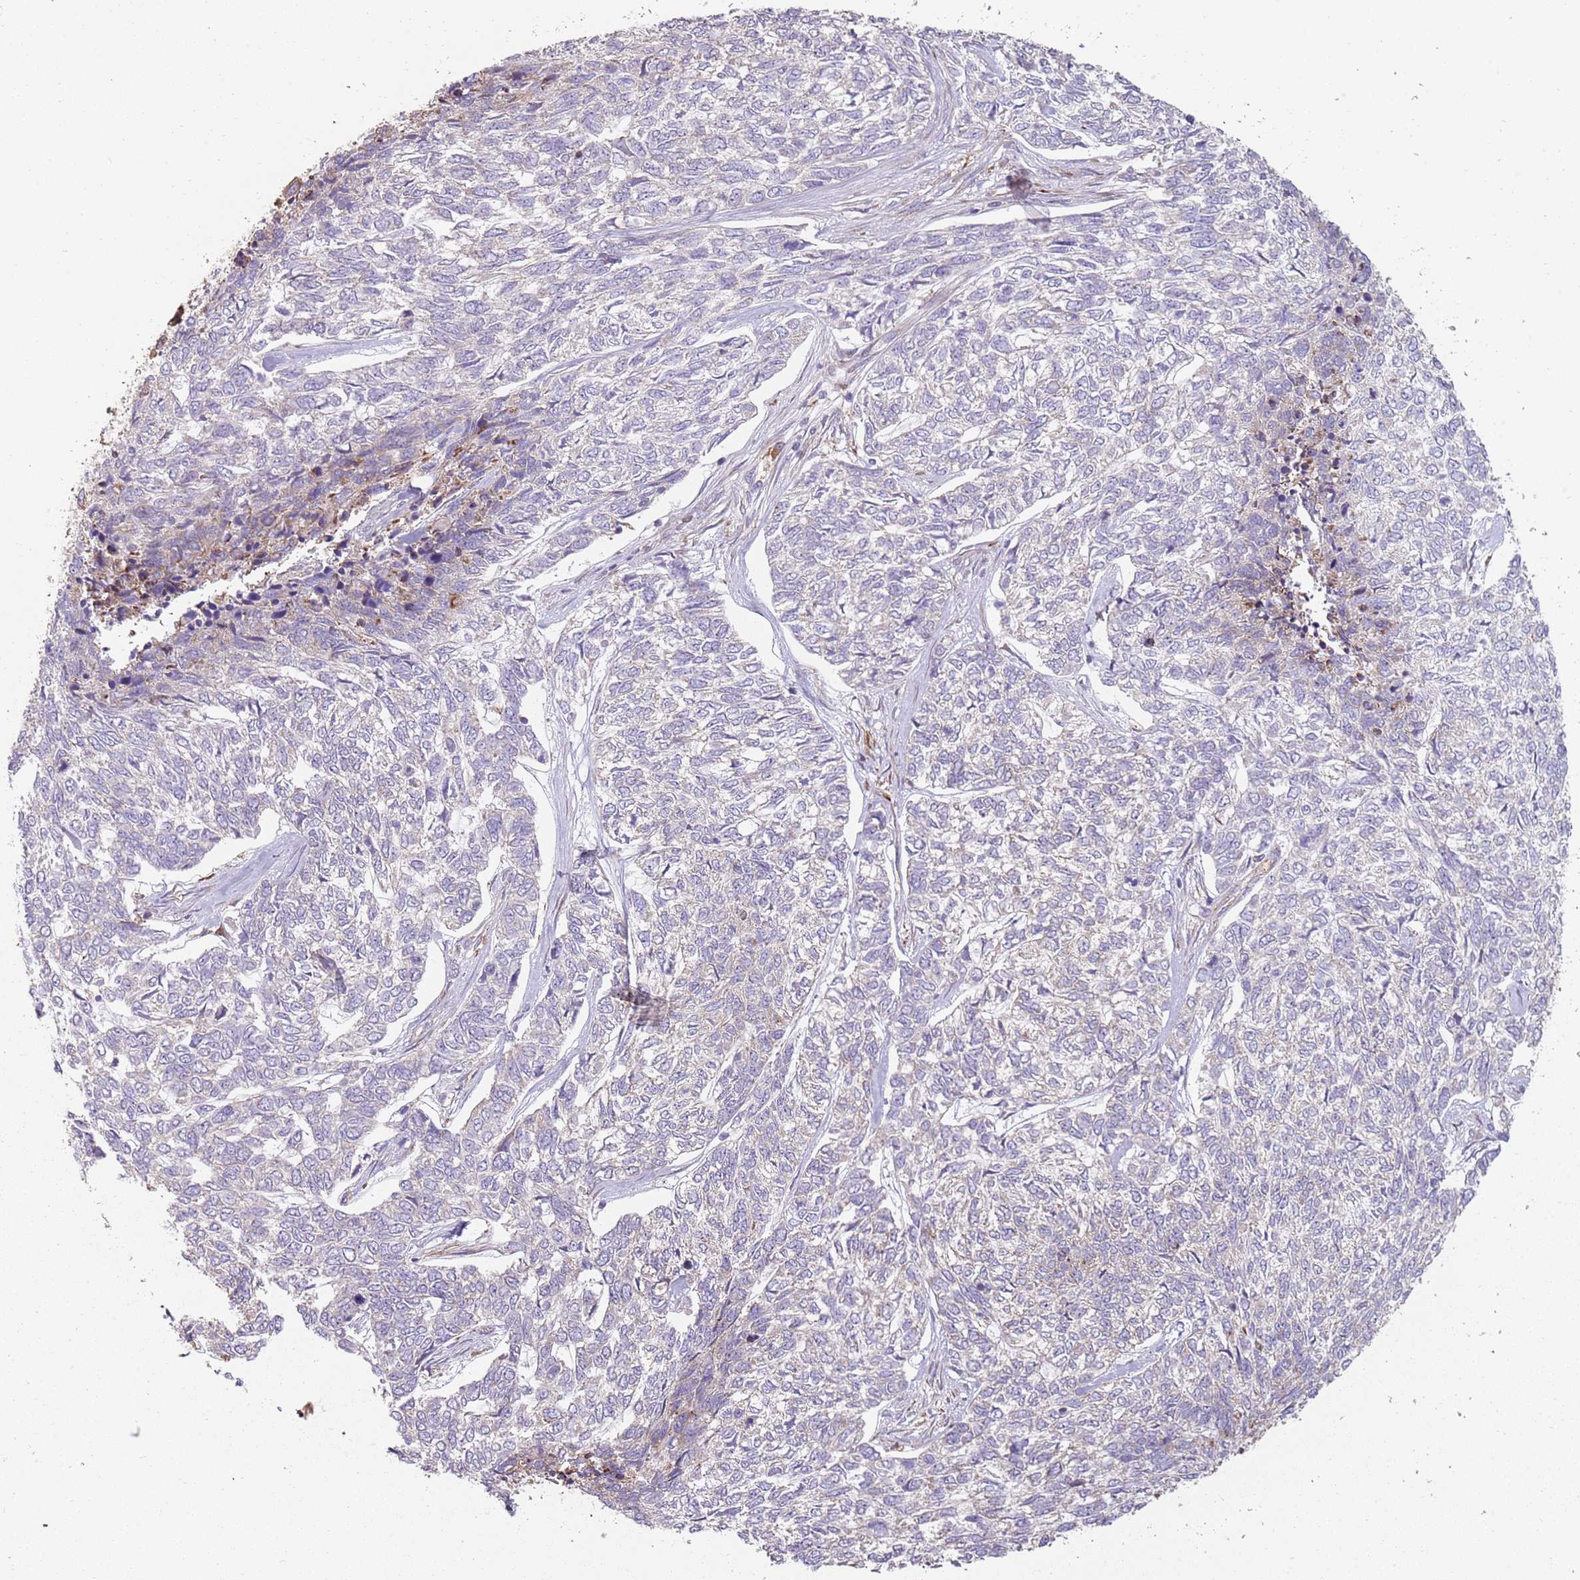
{"staining": {"intensity": "weak", "quantity": "<25%", "location": "cytoplasmic/membranous"}, "tissue": "skin cancer", "cell_type": "Tumor cells", "image_type": "cancer", "snomed": [{"axis": "morphology", "description": "Basal cell carcinoma"}, {"axis": "topography", "description": "Skin"}], "caption": "The IHC histopathology image has no significant positivity in tumor cells of basal cell carcinoma (skin) tissue.", "gene": "SPATA2", "patient": {"sex": "female", "age": 65}}